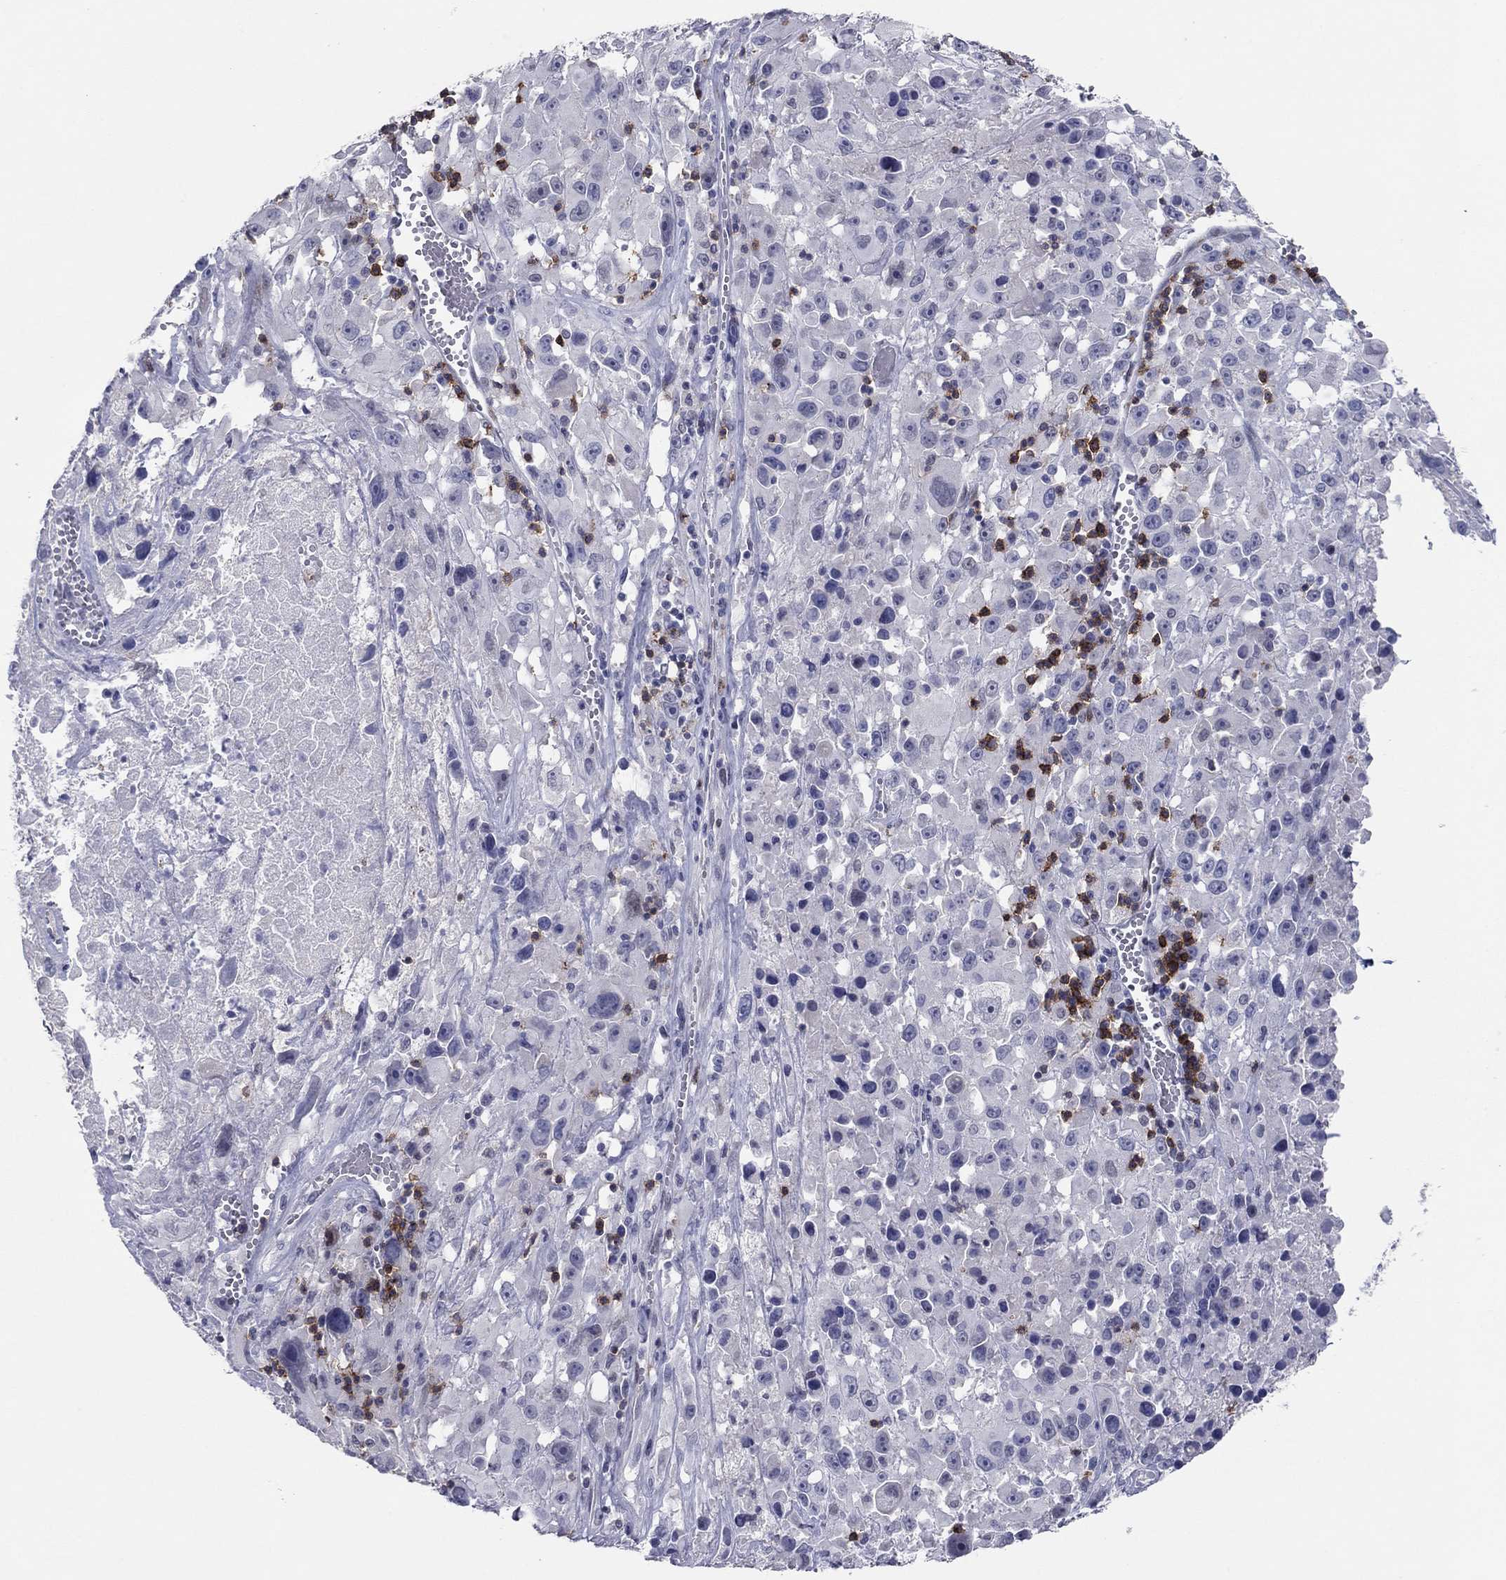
{"staining": {"intensity": "negative", "quantity": "none", "location": "none"}, "tissue": "melanoma", "cell_type": "Tumor cells", "image_type": "cancer", "snomed": [{"axis": "morphology", "description": "Malignant melanoma, Metastatic site"}, {"axis": "topography", "description": "Lymph node"}], "caption": "Immunohistochemistry (IHC) image of neoplastic tissue: melanoma stained with DAB shows no significant protein expression in tumor cells.", "gene": "ITGAE", "patient": {"sex": "male", "age": 50}}